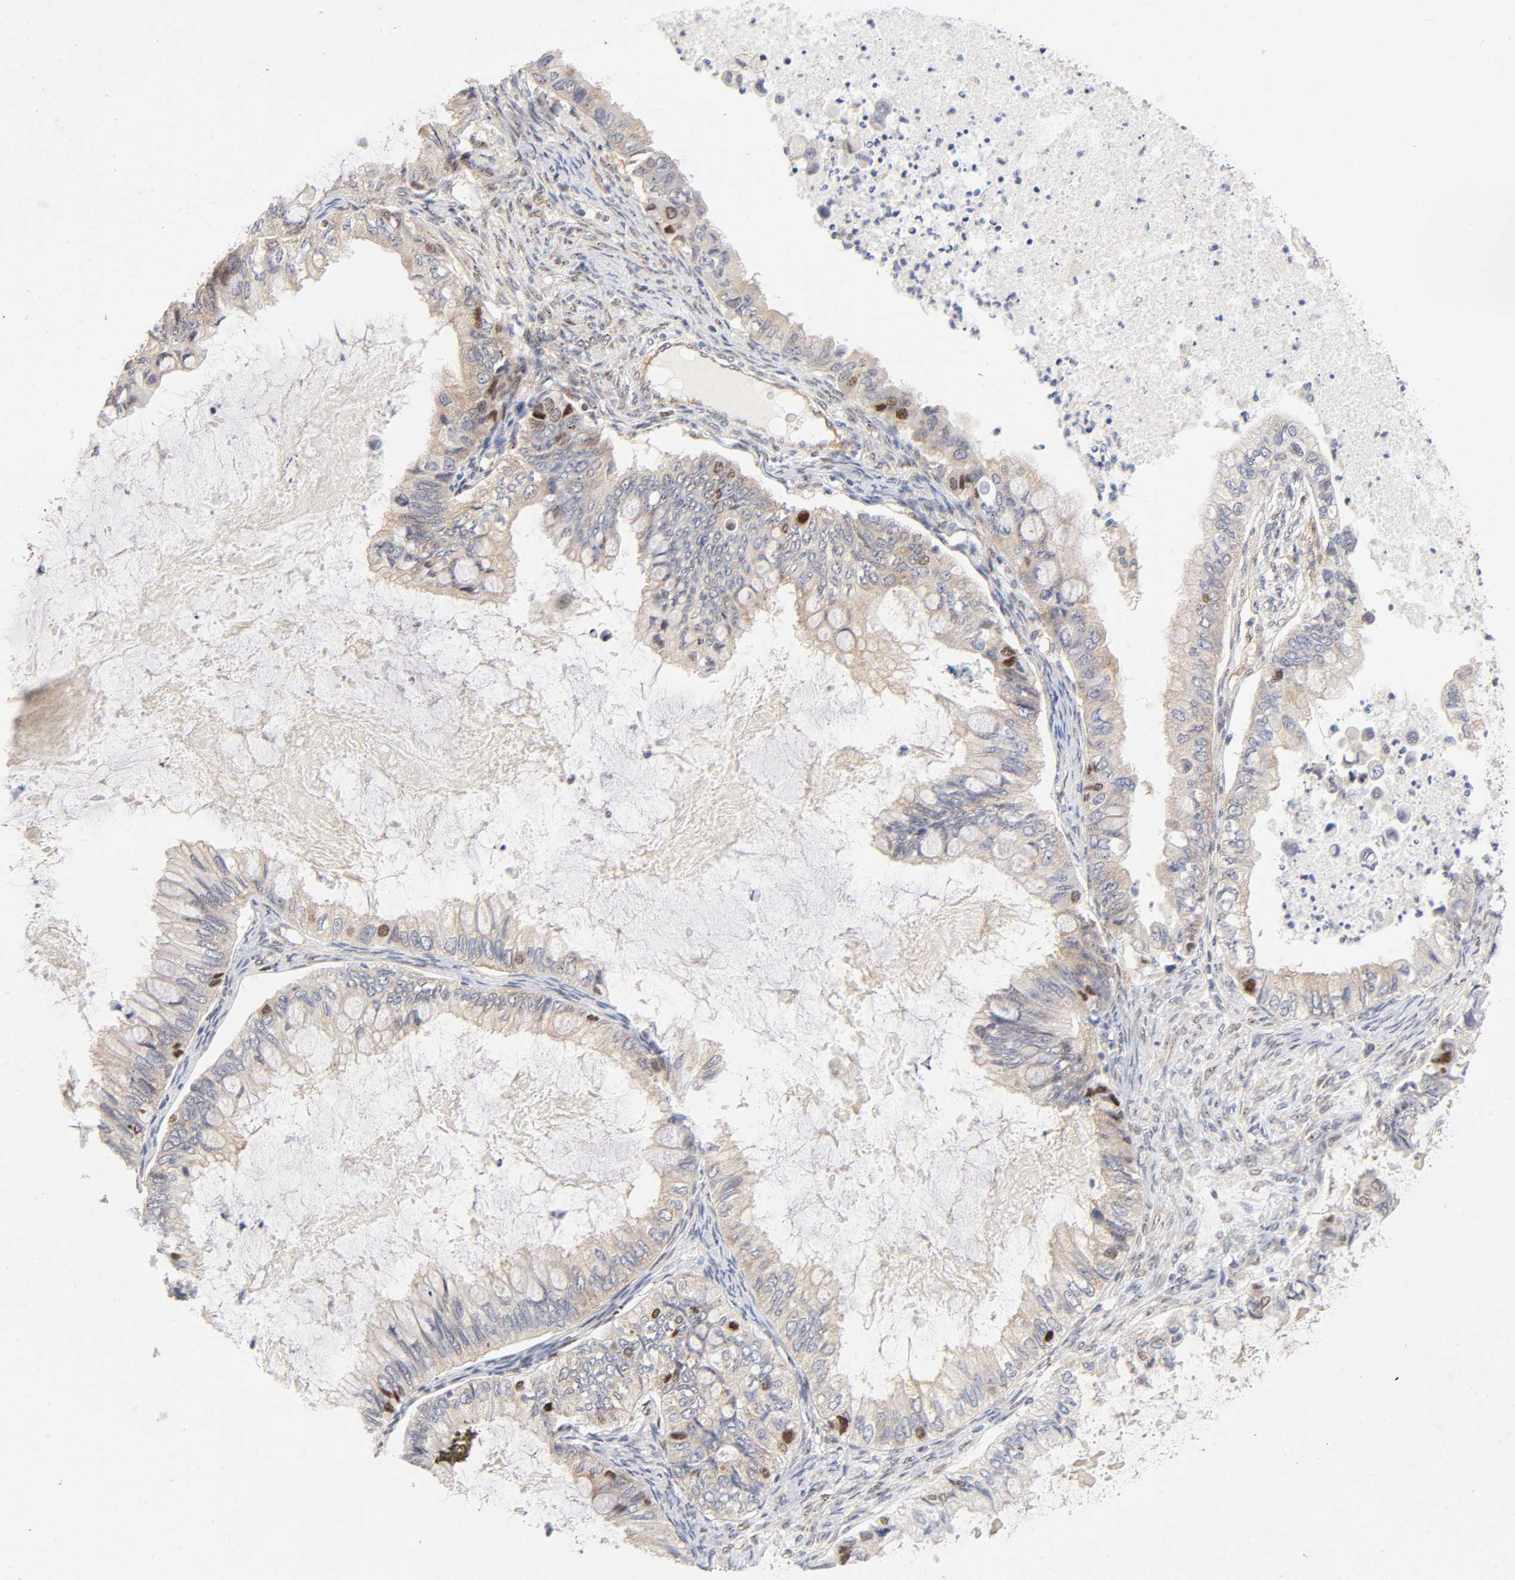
{"staining": {"intensity": "moderate", "quantity": "<25%", "location": "nuclear"}, "tissue": "ovarian cancer", "cell_type": "Tumor cells", "image_type": "cancer", "snomed": [{"axis": "morphology", "description": "Cystadenocarcinoma, mucinous, NOS"}, {"axis": "topography", "description": "Ovary"}], "caption": "High-magnification brightfield microscopy of ovarian cancer stained with DAB (brown) and counterstained with hematoxylin (blue). tumor cells exhibit moderate nuclear staining is present in approximately<25% of cells.", "gene": "PAFAH1B1", "patient": {"sex": "female", "age": 80}}